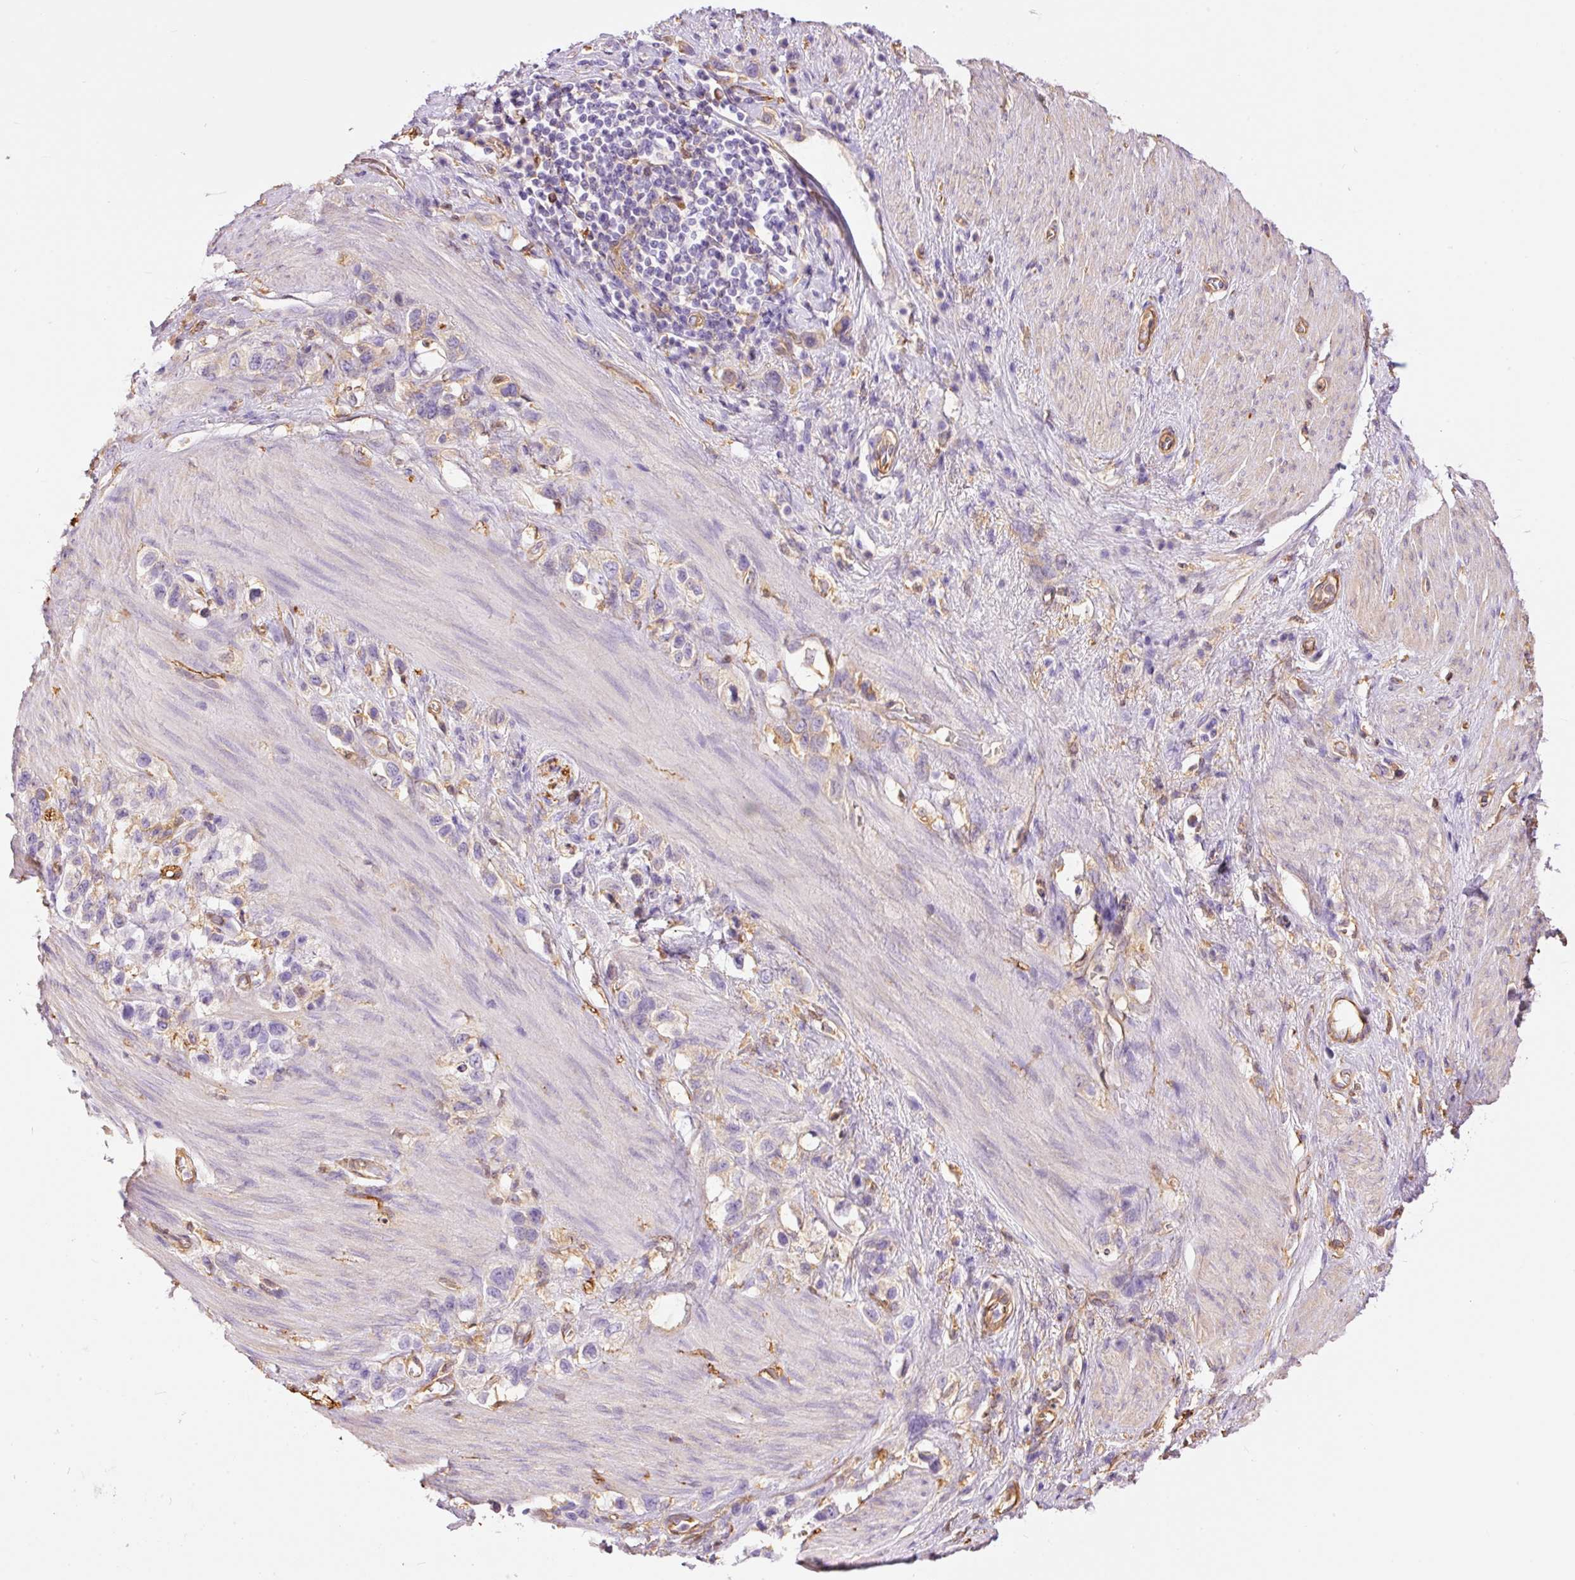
{"staining": {"intensity": "negative", "quantity": "none", "location": "none"}, "tissue": "stomach cancer", "cell_type": "Tumor cells", "image_type": "cancer", "snomed": [{"axis": "morphology", "description": "Adenocarcinoma, NOS"}, {"axis": "topography", "description": "Stomach"}], "caption": "DAB immunohistochemical staining of stomach cancer exhibits no significant expression in tumor cells.", "gene": "IL10RB", "patient": {"sex": "female", "age": 65}}